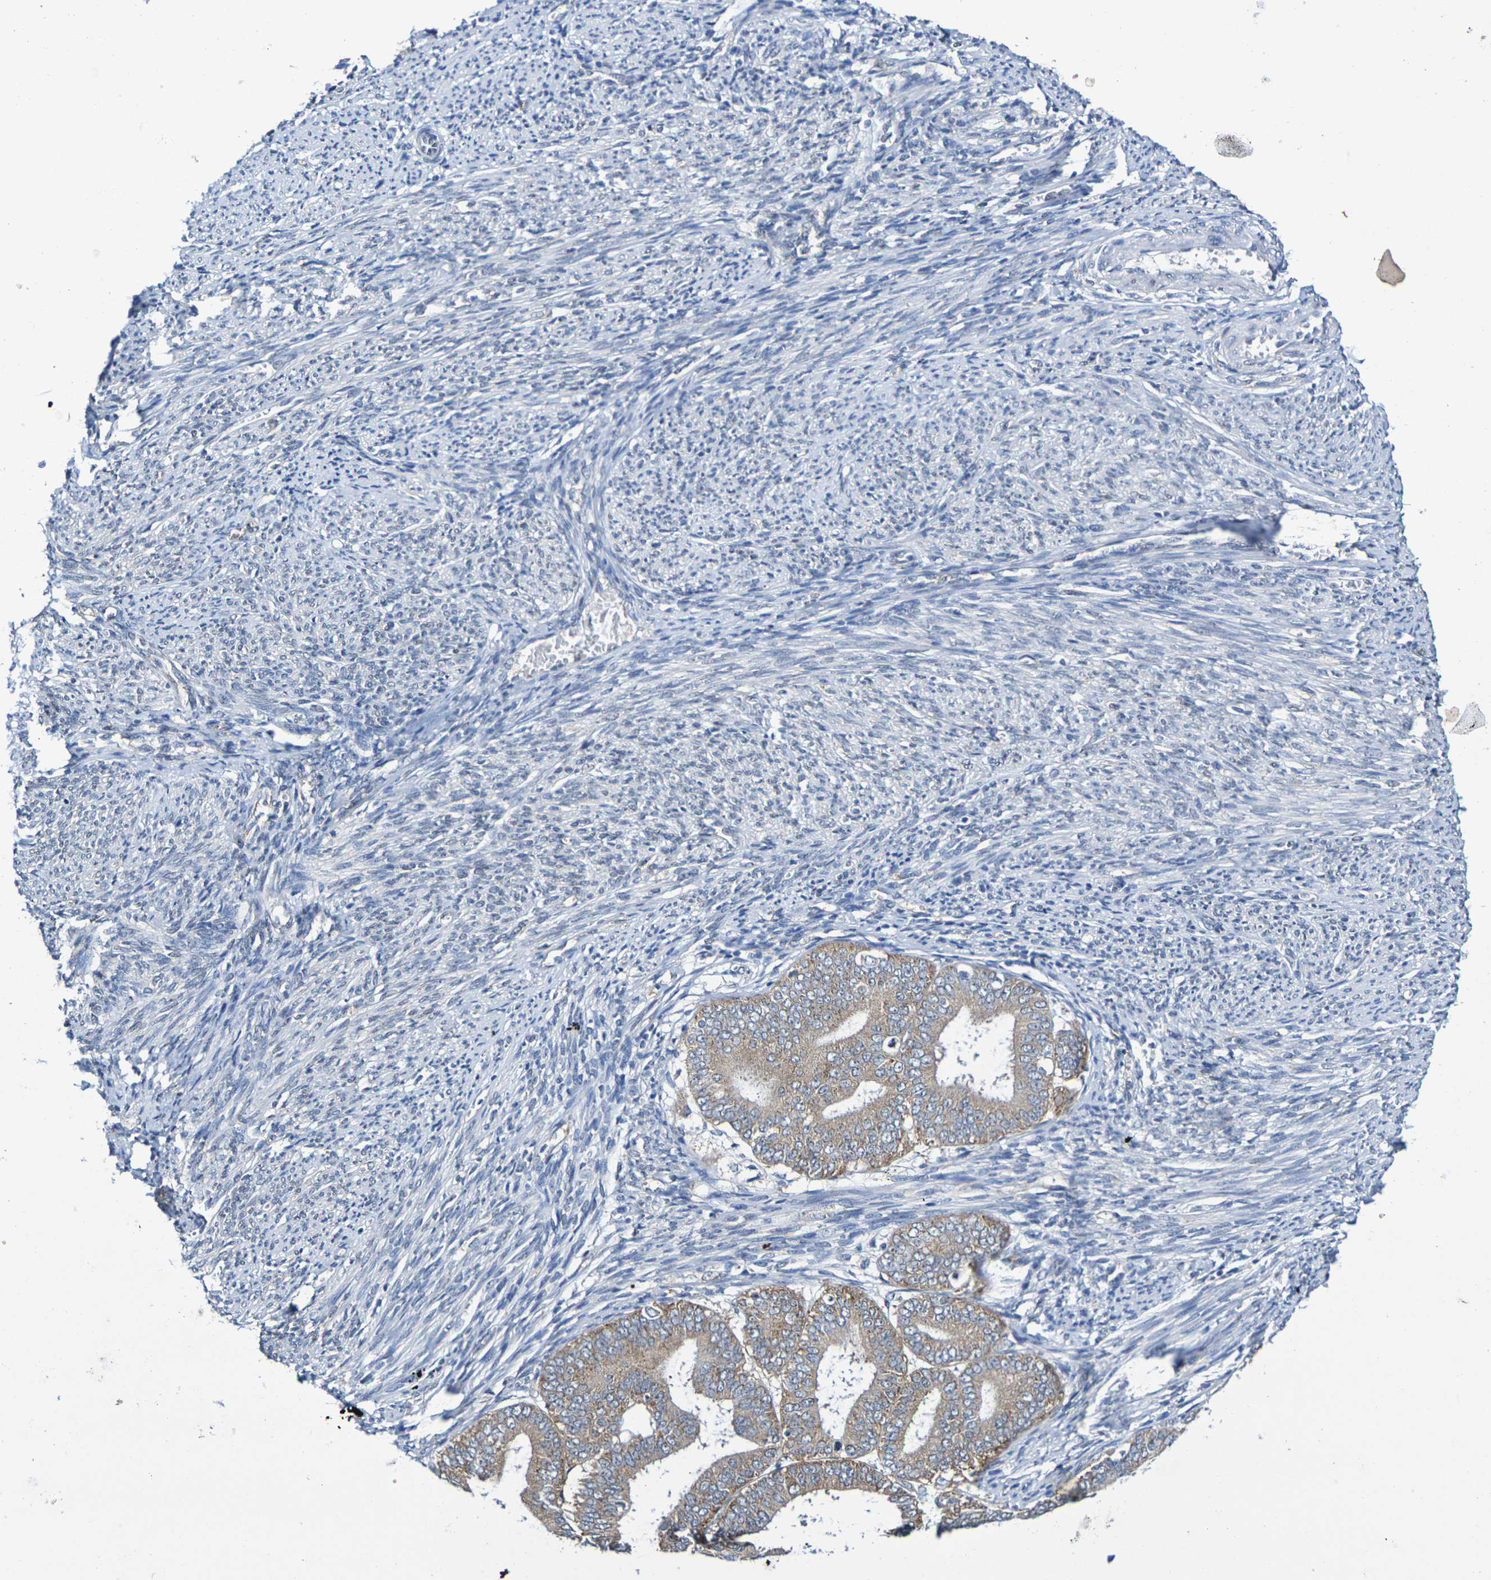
{"staining": {"intensity": "weak", "quantity": "25%-75%", "location": "cytoplasmic/membranous"}, "tissue": "endometrial cancer", "cell_type": "Tumor cells", "image_type": "cancer", "snomed": [{"axis": "morphology", "description": "Adenocarcinoma, NOS"}, {"axis": "topography", "description": "Endometrium"}], "caption": "The photomicrograph shows staining of endometrial cancer (adenocarcinoma), revealing weak cytoplasmic/membranous protein positivity (brown color) within tumor cells.", "gene": "CHRNB1", "patient": {"sex": "female", "age": 63}}